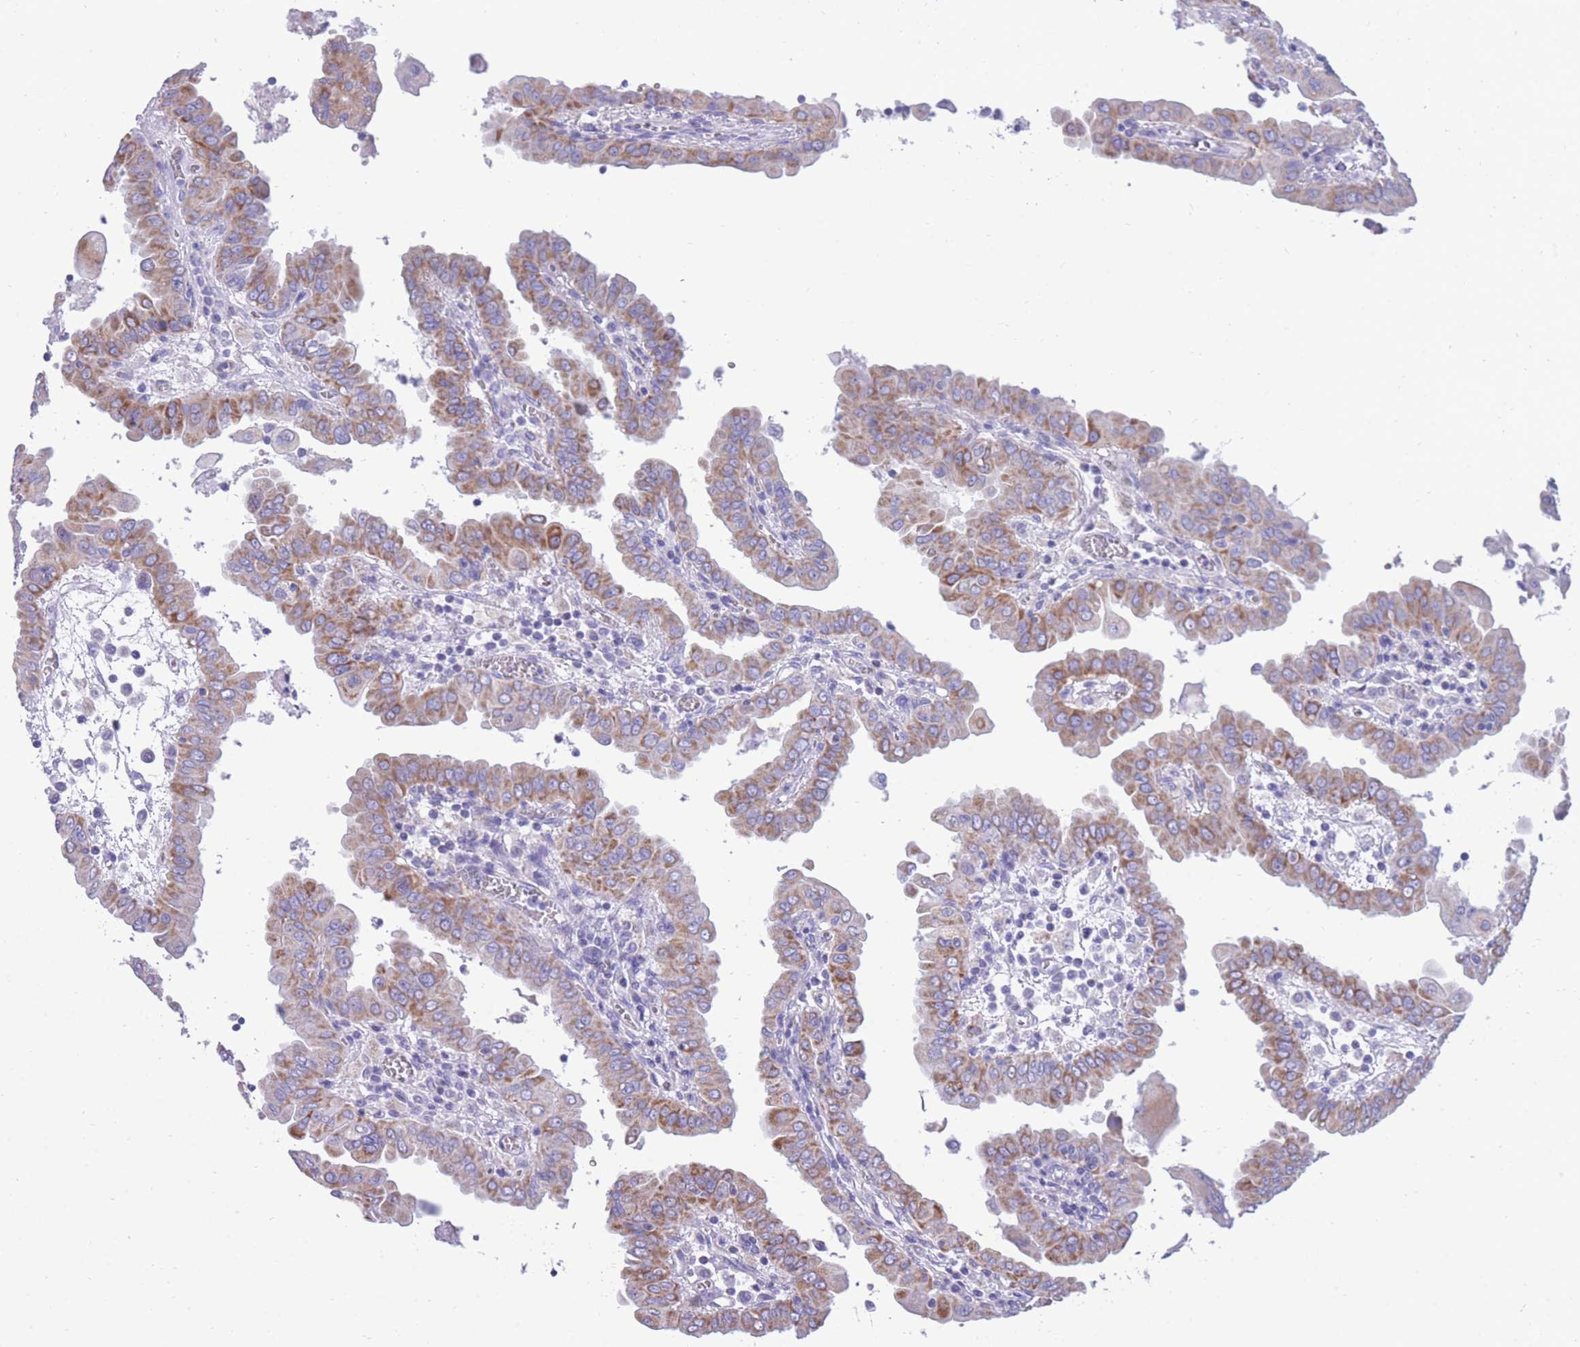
{"staining": {"intensity": "moderate", "quantity": "25%-75%", "location": "cytoplasmic/membranous"}, "tissue": "thyroid cancer", "cell_type": "Tumor cells", "image_type": "cancer", "snomed": [{"axis": "morphology", "description": "Papillary adenocarcinoma, NOS"}, {"axis": "topography", "description": "Thyroid gland"}], "caption": "The photomicrograph demonstrates staining of thyroid cancer, revealing moderate cytoplasmic/membranous protein expression (brown color) within tumor cells.", "gene": "INTS2", "patient": {"sex": "male", "age": 33}}